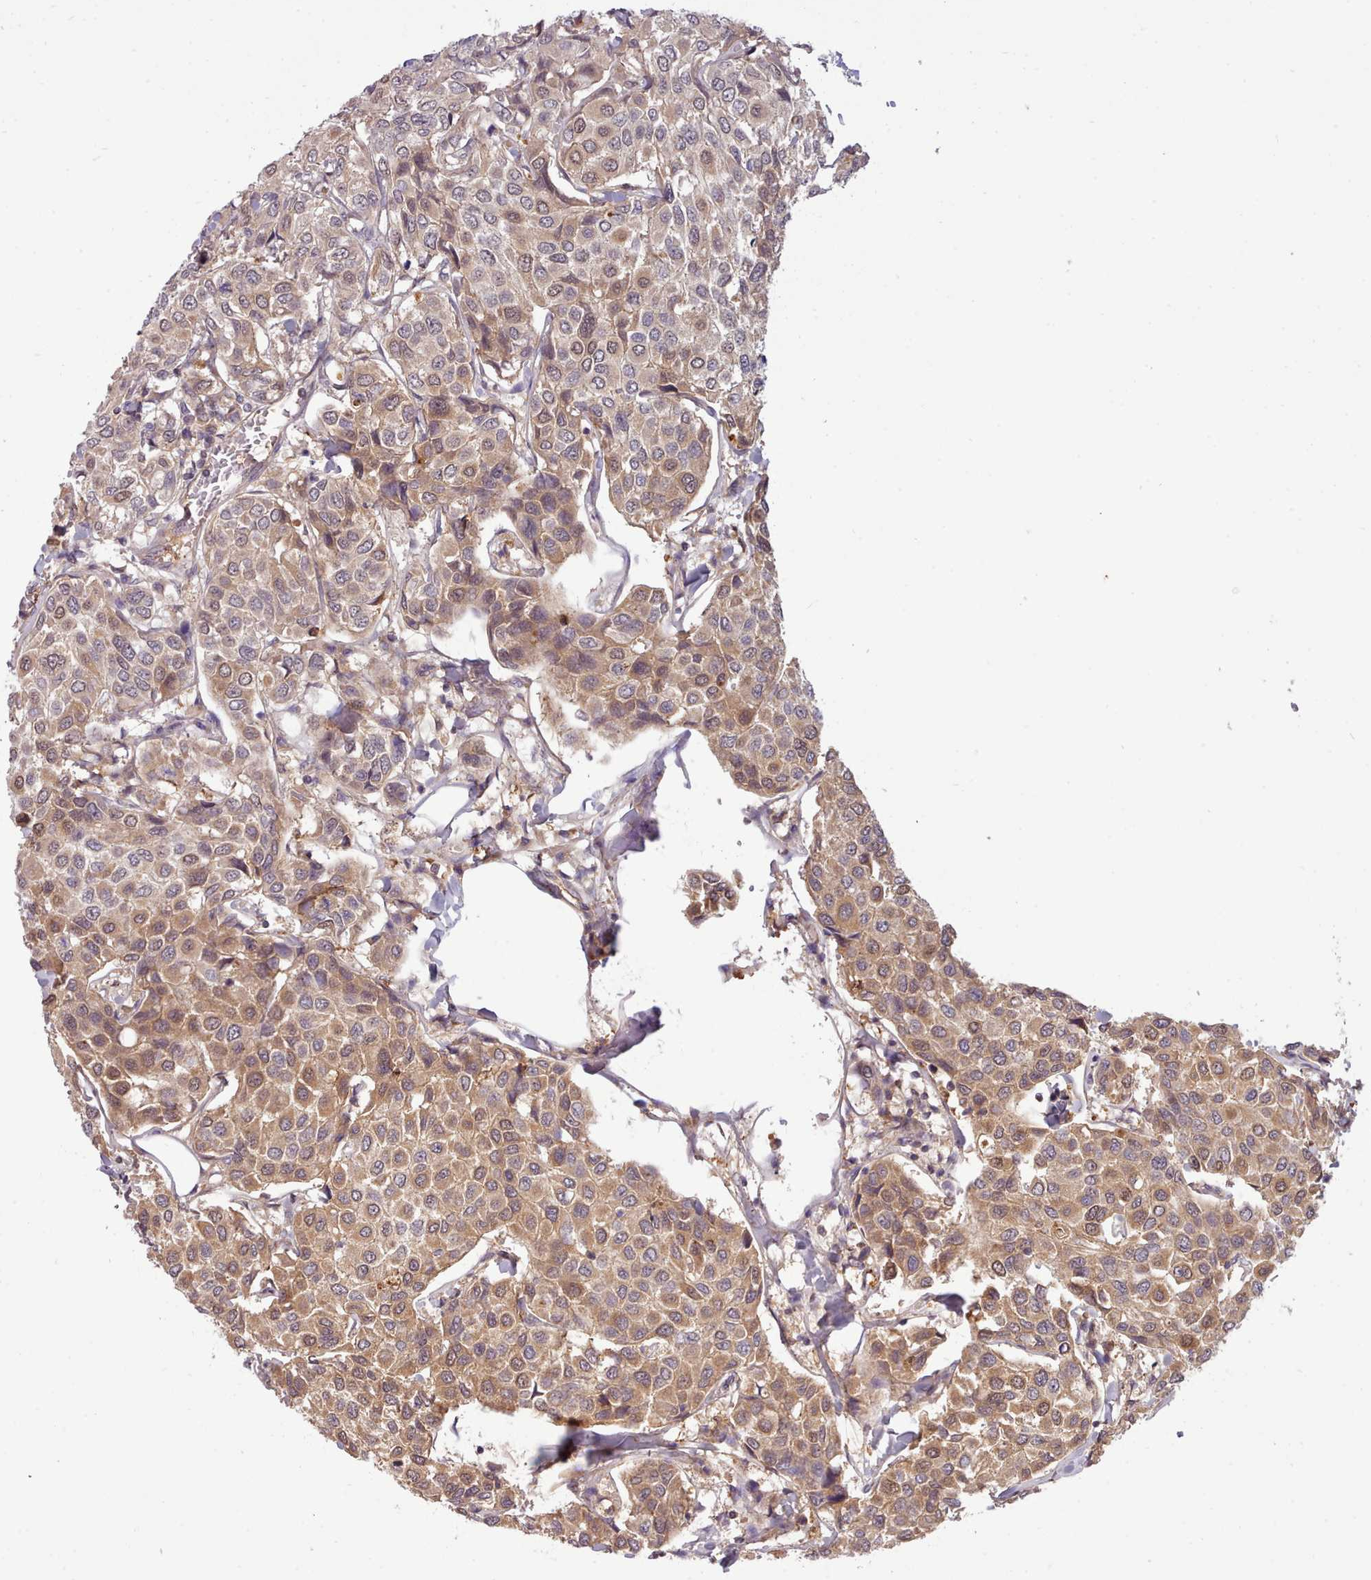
{"staining": {"intensity": "moderate", "quantity": ">75%", "location": "cytoplasmic/membranous,nuclear"}, "tissue": "breast cancer", "cell_type": "Tumor cells", "image_type": "cancer", "snomed": [{"axis": "morphology", "description": "Duct carcinoma"}, {"axis": "topography", "description": "Breast"}], "caption": "Moderate cytoplasmic/membranous and nuclear protein positivity is appreciated in approximately >75% of tumor cells in breast cancer (infiltrating ductal carcinoma). The staining was performed using DAB (3,3'-diaminobenzidine) to visualize the protein expression in brown, while the nuclei were stained in blue with hematoxylin (Magnification: 20x).", "gene": "ARL17A", "patient": {"sex": "female", "age": 55}}